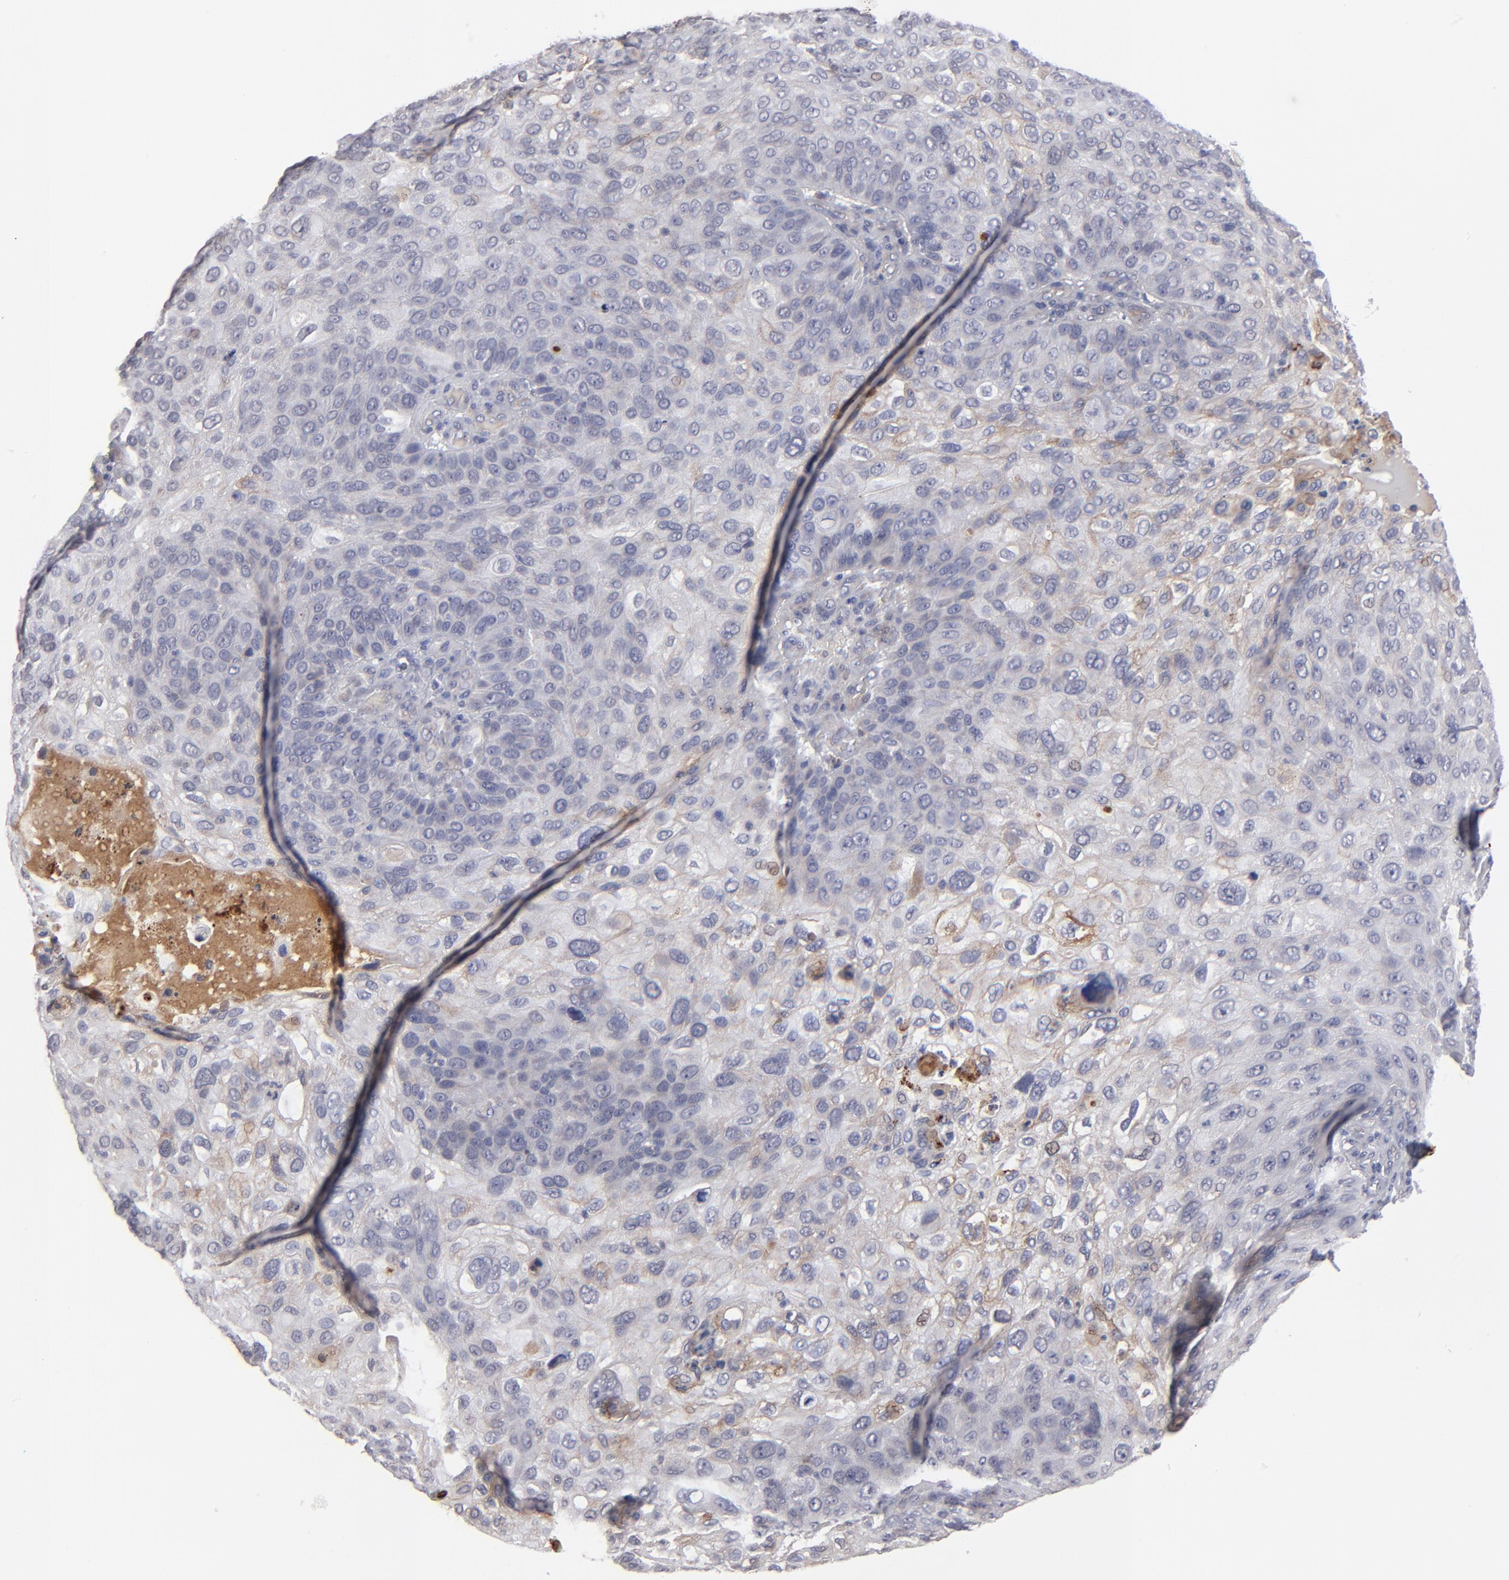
{"staining": {"intensity": "weak", "quantity": "<25%", "location": "cytoplasmic/membranous"}, "tissue": "skin cancer", "cell_type": "Tumor cells", "image_type": "cancer", "snomed": [{"axis": "morphology", "description": "Squamous cell carcinoma, NOS"}, {"axis": "topography", "description": "Skin"}], "caption": "DAB (3,3'-diaminobenzidine) immunohistochemical staining of human skin squamous cell carcinoma displays no significant positivity in tumor cells.", "gene": "GPM6B", "patient": {"sex": "male", "age": 87}}